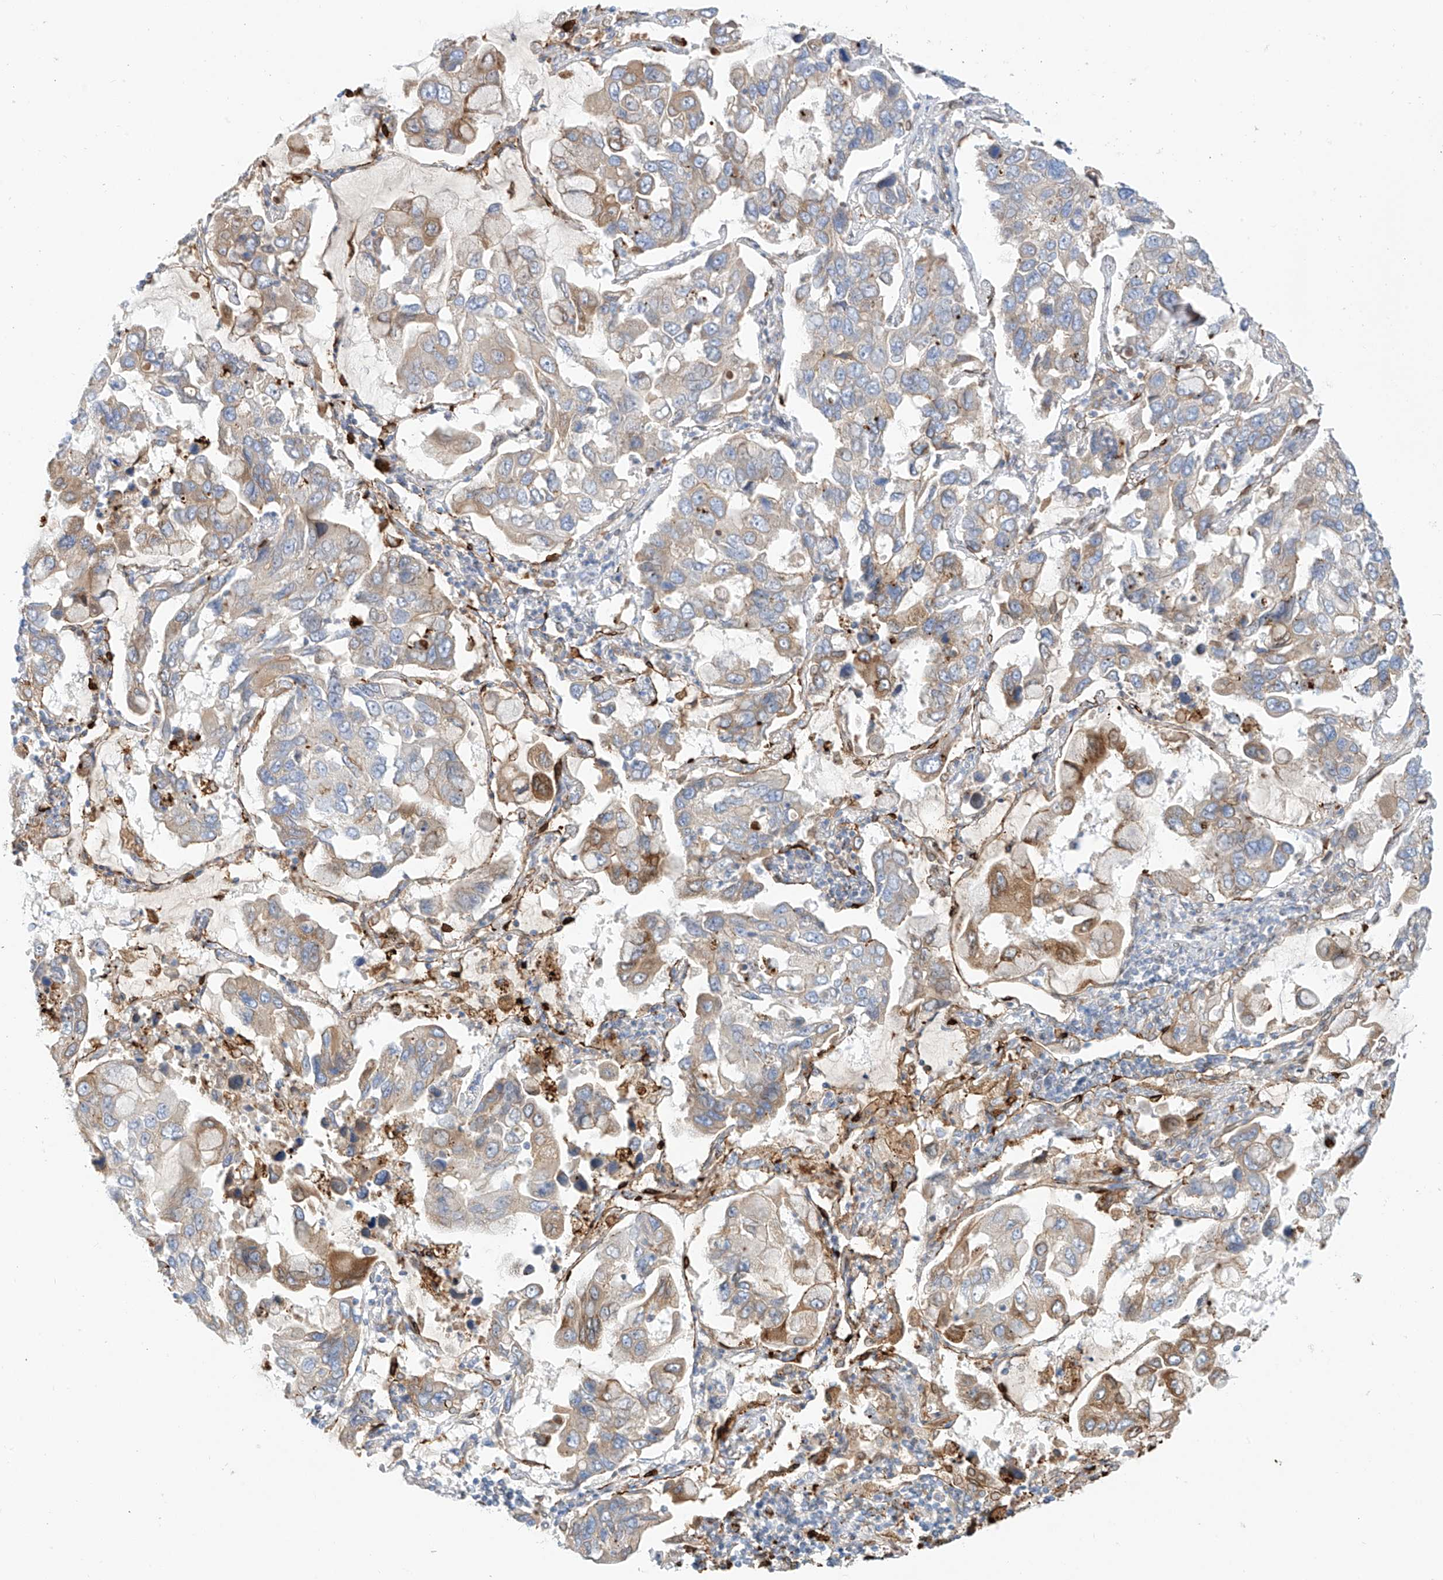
{"staining": {"intensity": "moderate", "quantity": "25%-75%", "location": "cytoplasmic/membranous"}, "tissue": "lung cancer", "cell_type": "Tumor cells", "image_type": "cancer", "snomed": [{"axis": "morphology", "description": "Adenocarcinoma, NOS"}, {"axis": "topography", "description": "Lung"}], "caption": "Lung cancer was stained to show a protein in brown. There is medium levels of moderate cytoplasmic/membranous expression in about 25%-75% of tumor cells.", "gene": "PCYOX1", "patient": {"sex": "male", "age": 64}}